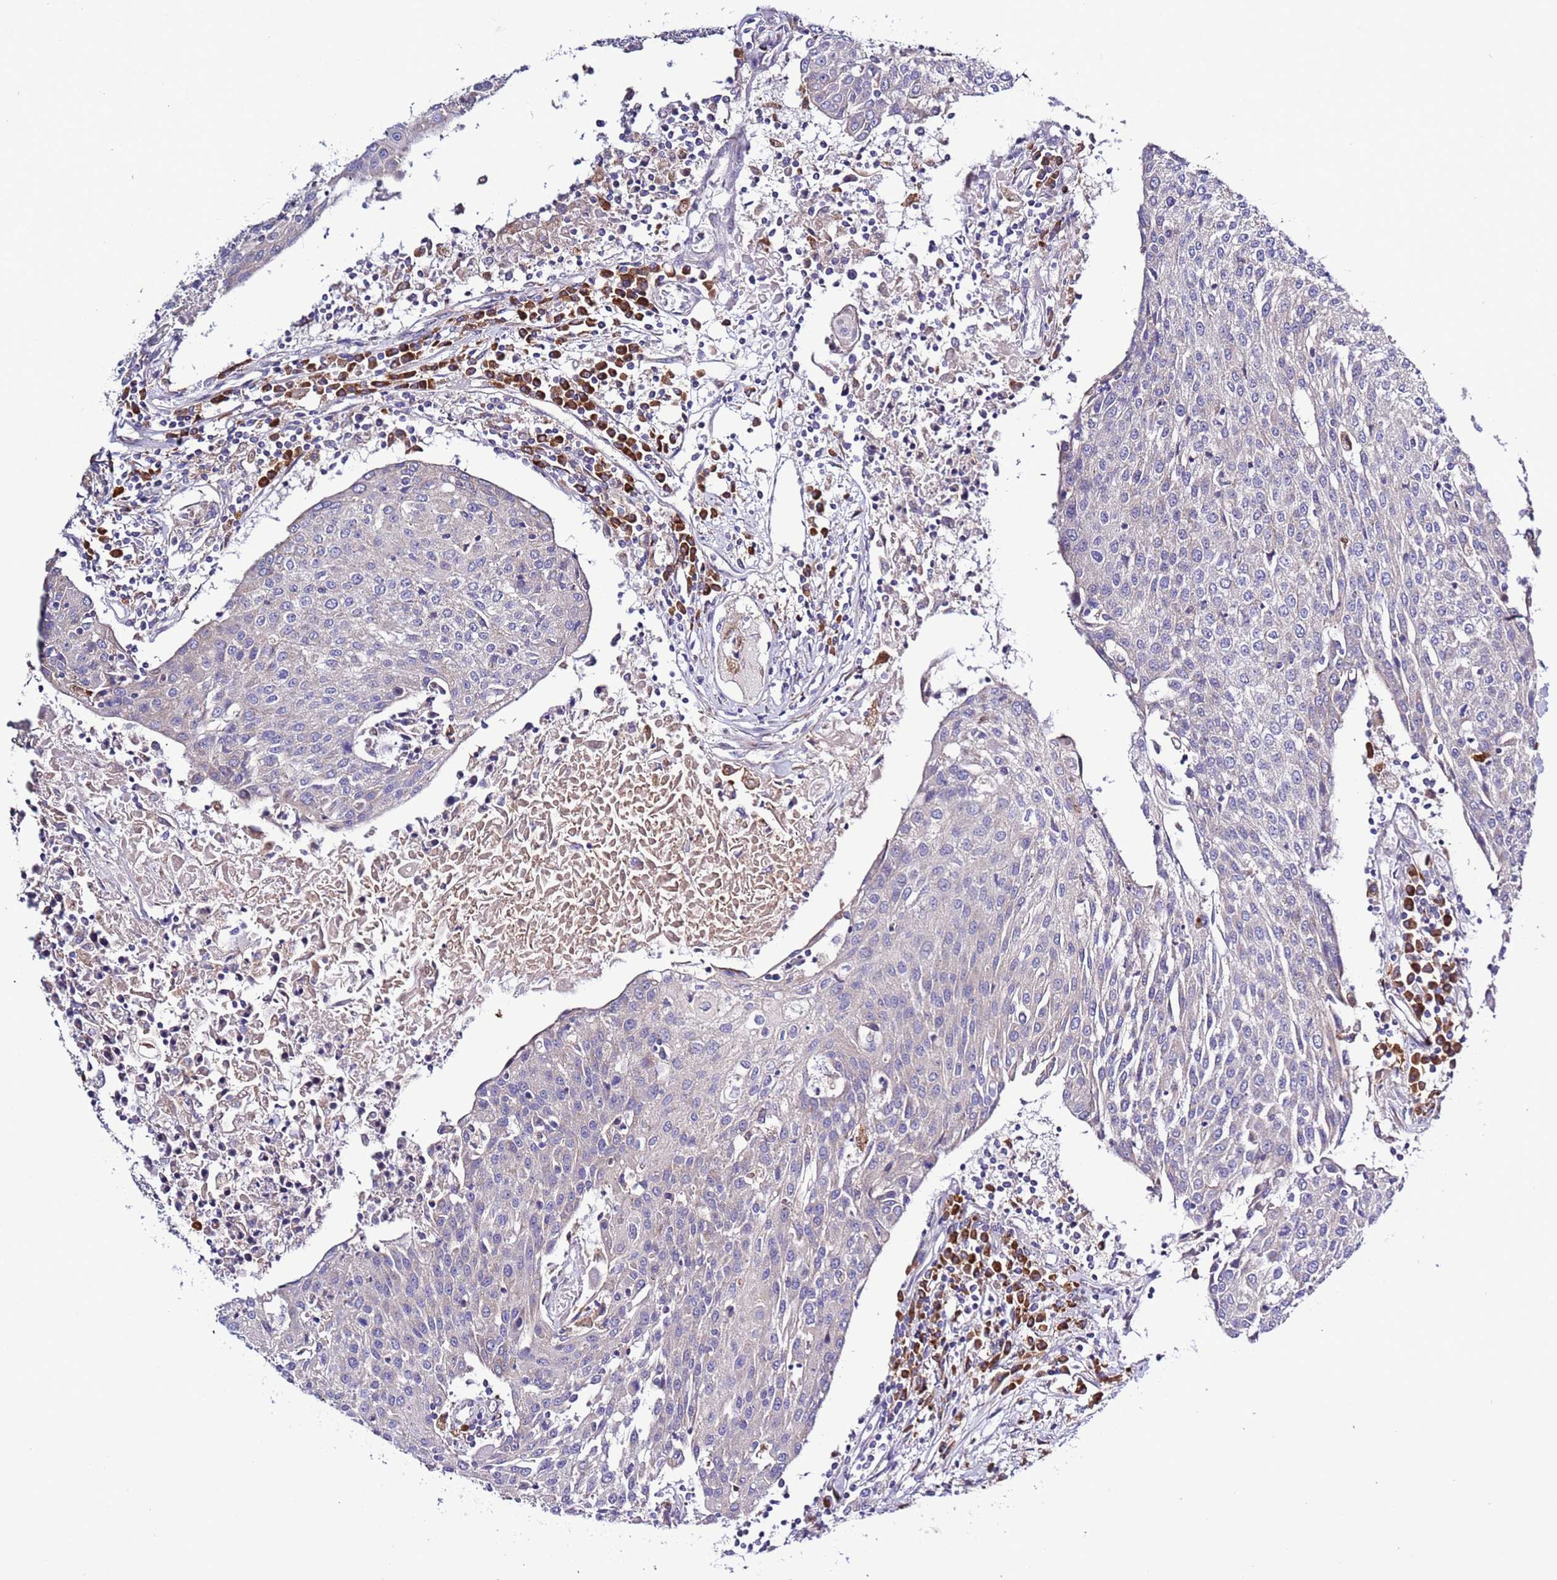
{"staining": {"intensity": "negative", "quantity": "none", "location": "none"}, "tissue": "urothelial cancer", "cell_type": "Tumor cells", "image_type": "cancer", "snomed": [{"axis": "morphology", "description": "Urothelial carcinoma, High grade"}, {"axis": "topography", "description": "Urinary bladder"}], "caption": "IHC photomicrograph of human urothelial cancer stained for a protein (brown), which displays no expression in tumor cells.", "gene": "SPCS1", "patient": {"sex": "female", "age": 85}}